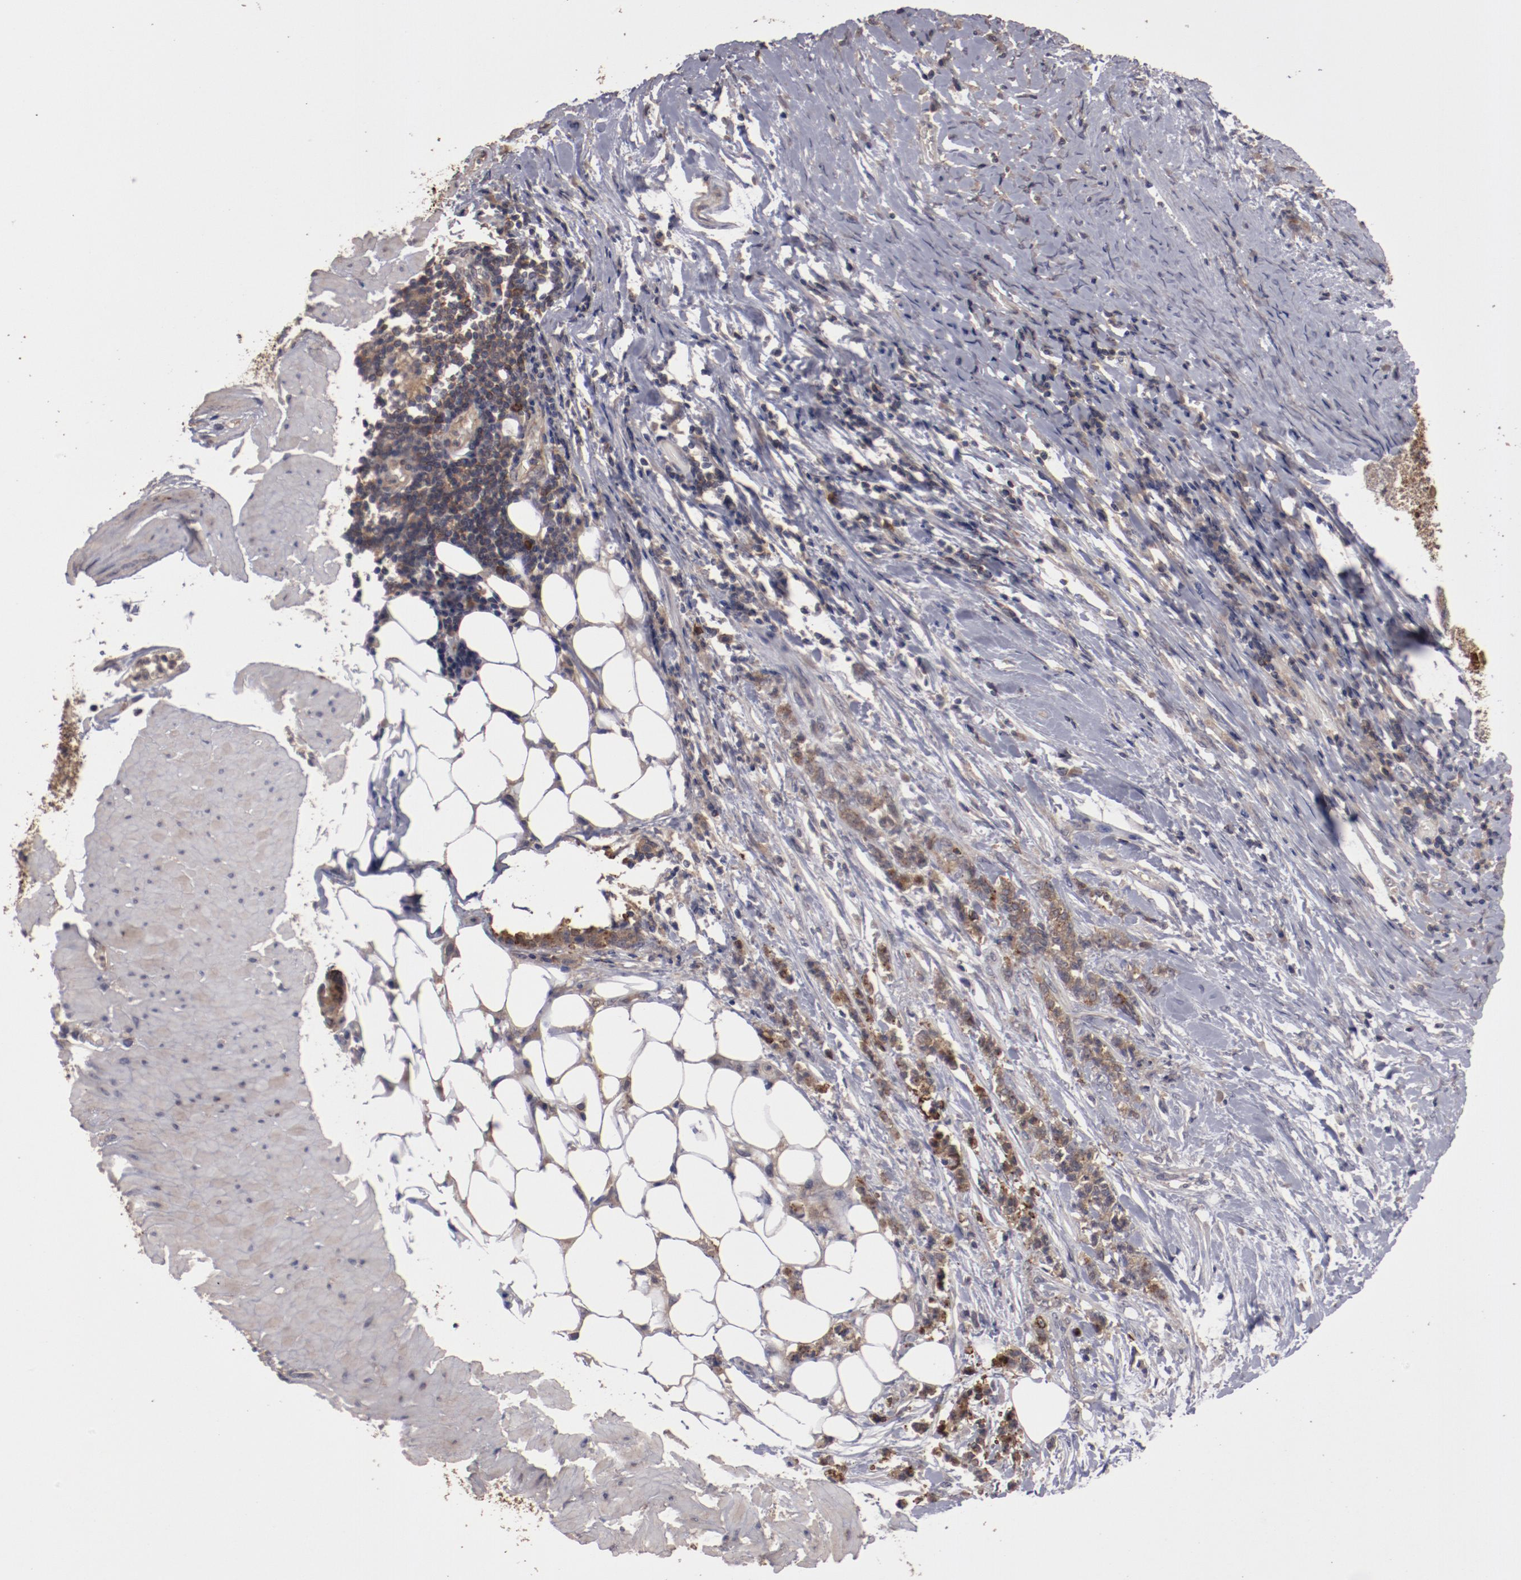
{"staining": {"intensity": "moderate", "quantity": ">75%", "location": "cytoplasmic/membranous"}, "tissue": "stomach cancer", "cell_type": "Tumor cells", "image_type": "cancer", "snomed": [{"axis": "morphology", "description": "Adenocarcinoma, NOS"}, {"axis": "topography", "description": "Stomach, lower"}], "caption": "A brown stain shows moderate cytoplasmic/membranous expression of a protein in human stomach cancer (adenocarcinoma) tumor cells.", "gene": "LRRC75B", "patient": {"sex": "male", "age": 88}}